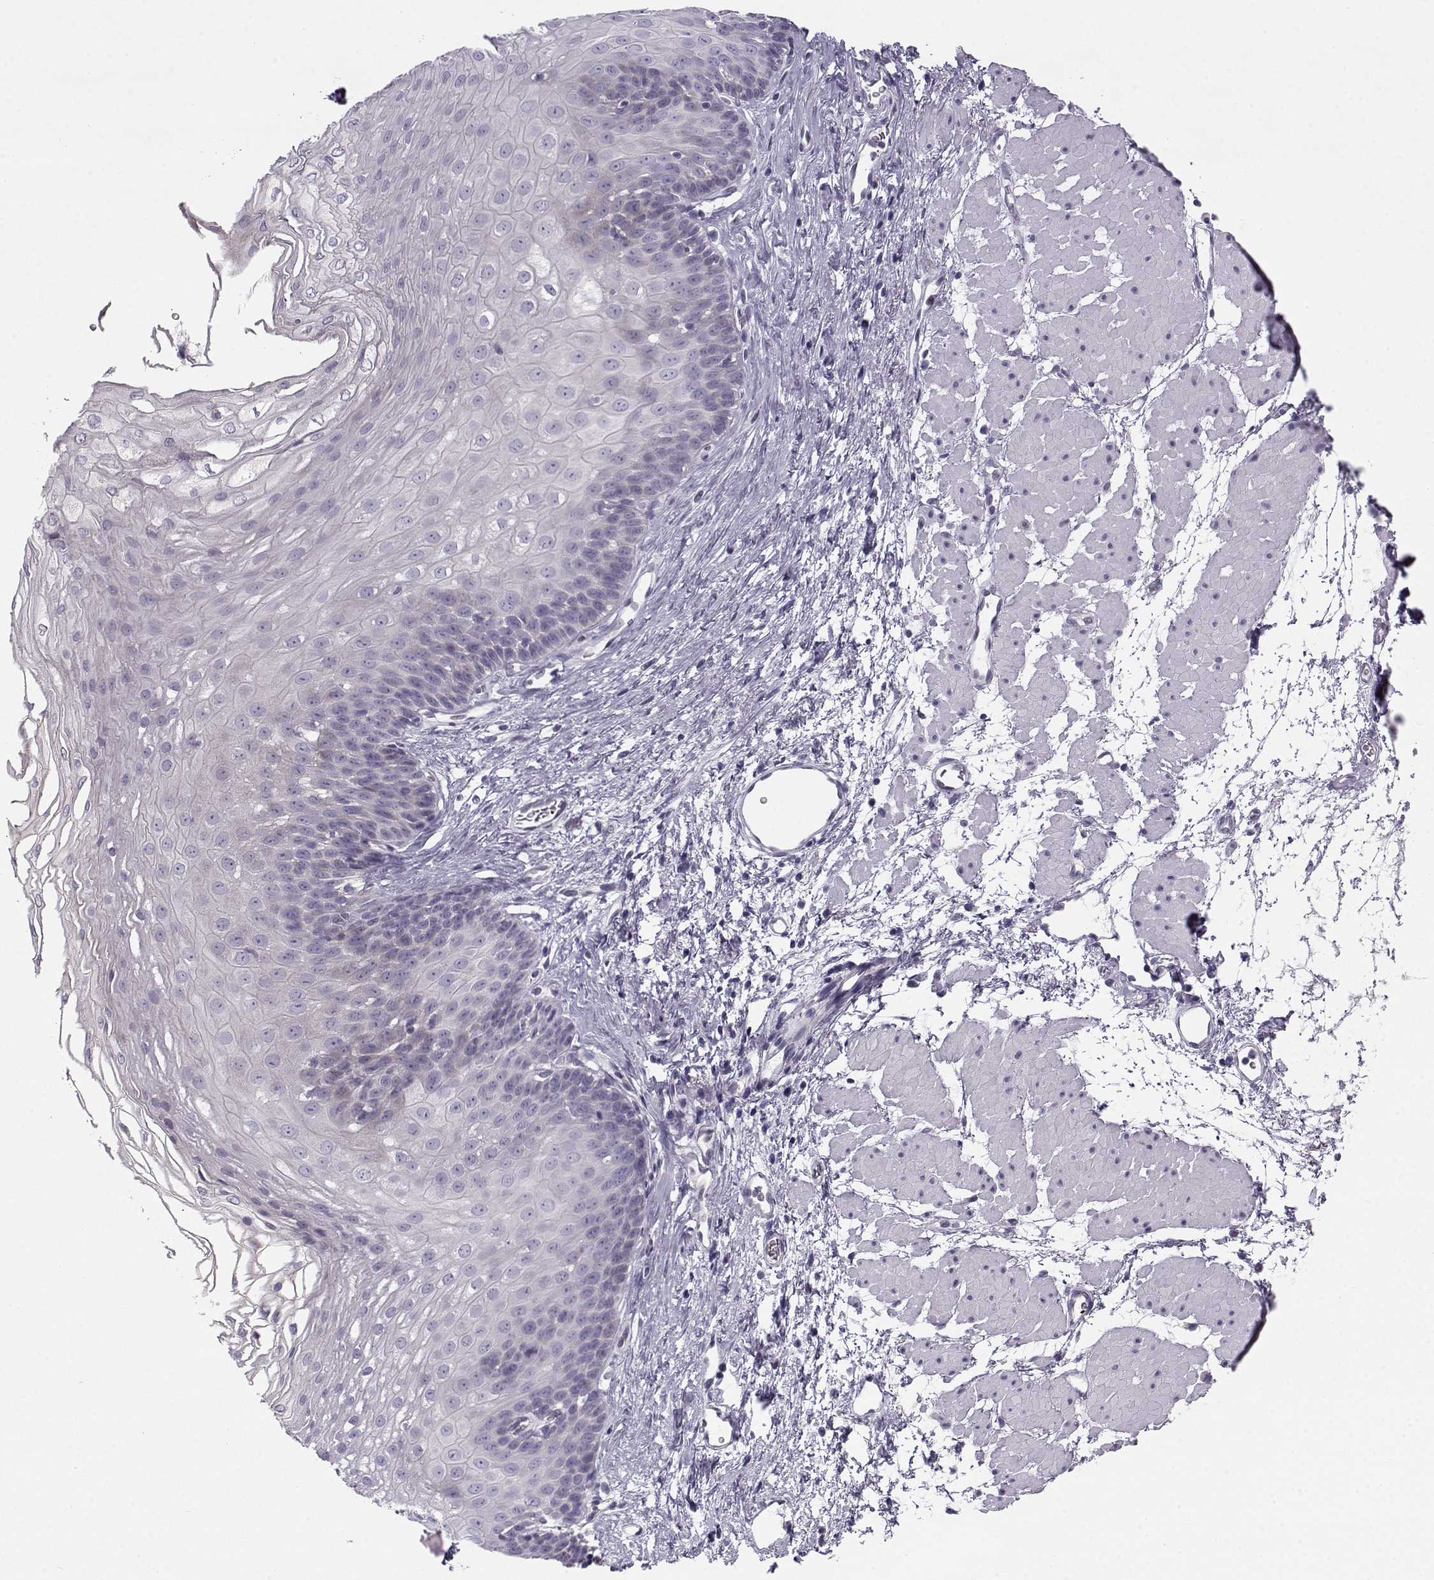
{"staining": {"intensity": "negative", "quantity": "none", "location": "none"}, "tissue": "esophagus", "cell_type": "Squamous epithelial cells", "image_type": "normal", "snomed": [{"axis": "morphology", "description": "Normal tissue, NOS"}, {"axis": "topography", "description": "Esophagus"}], "caption": "This is a micrograph of immunohistochemistry staining of unremarkable esophagus, which shows no expression in squamous epithelial cells. (DAB IHC with hematoxylin counter stain).", "gene": "KLF17", "patient": {"sex": "female", "age": 62}}